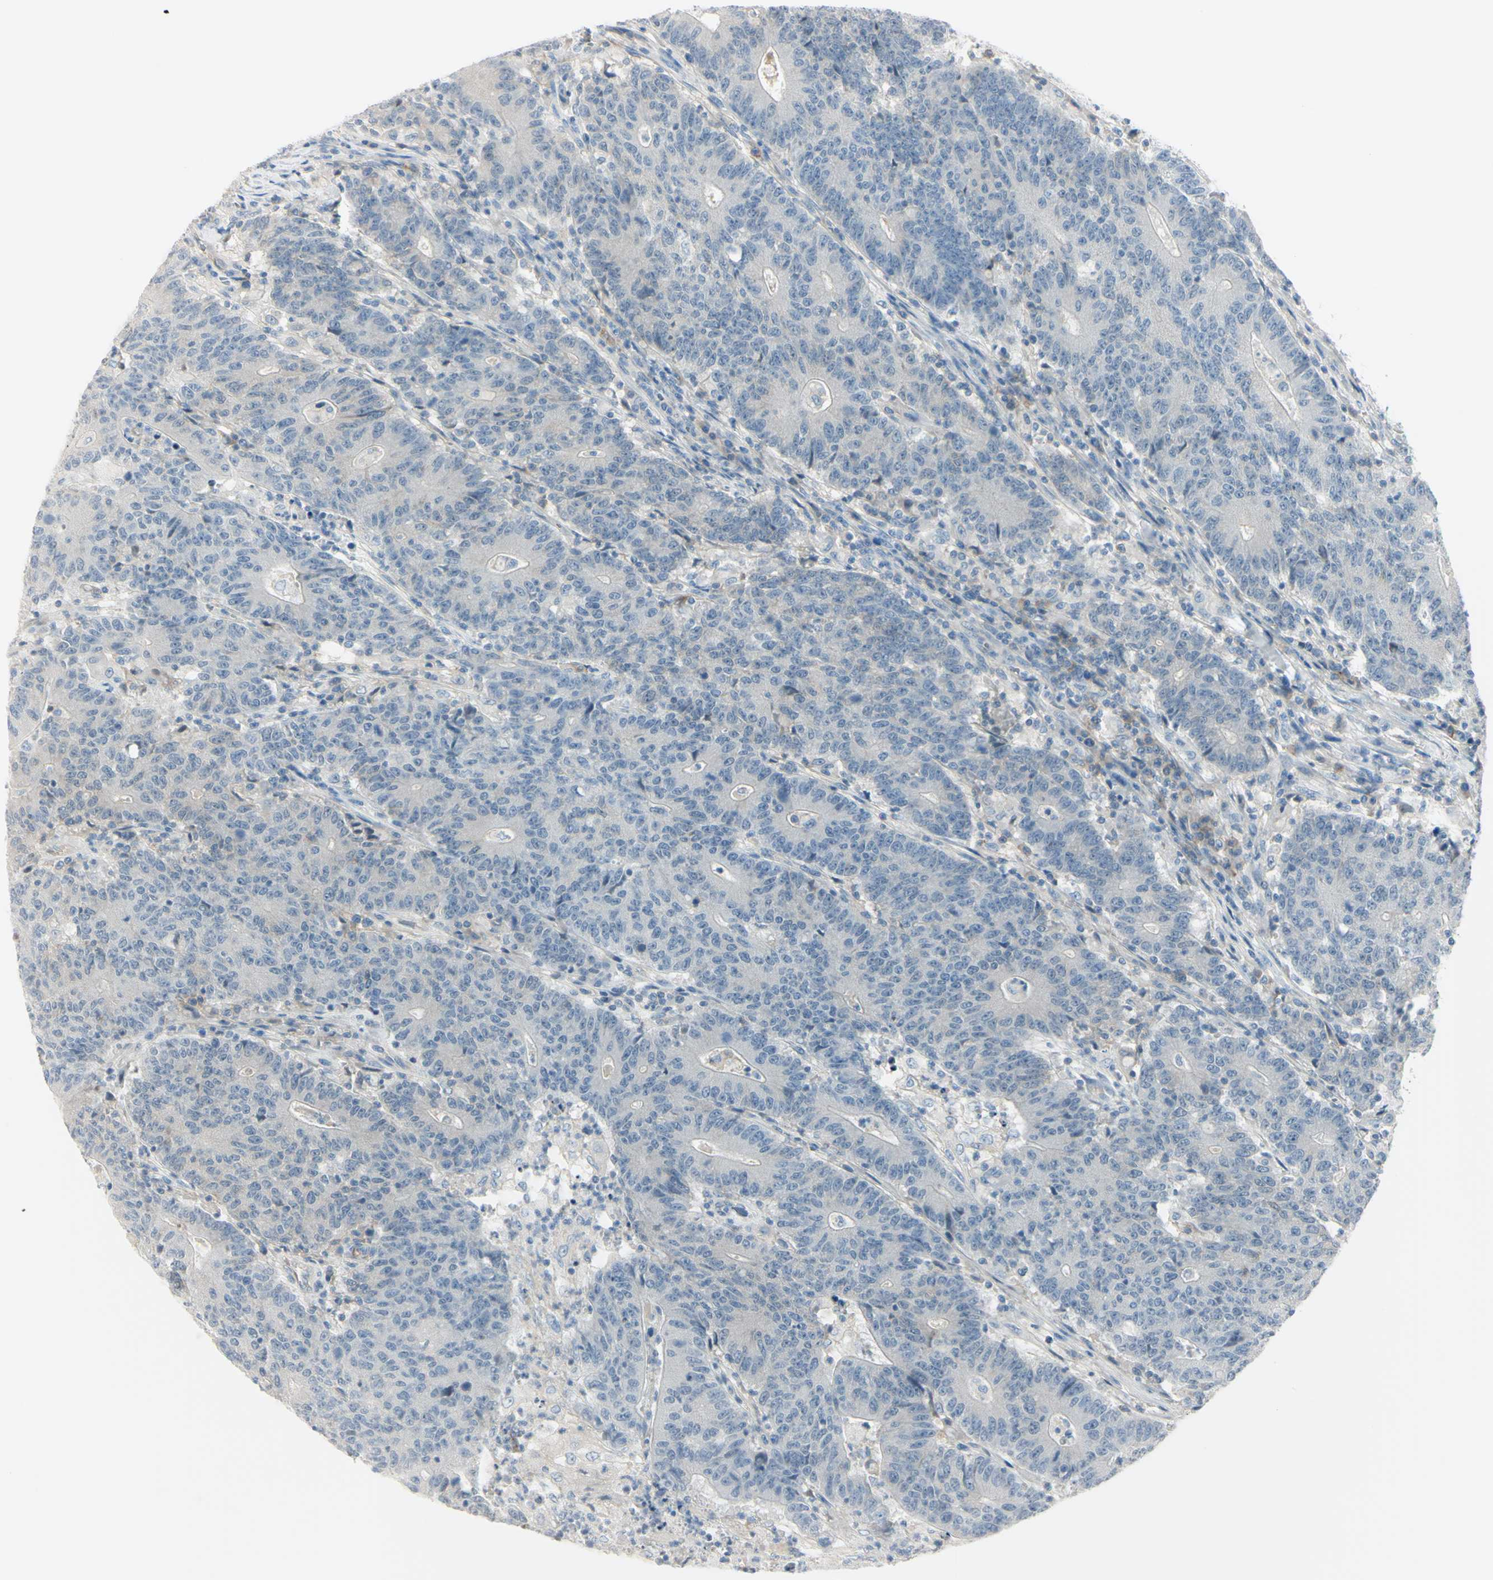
{"staining": {"intensity": "negative", "quantity": "none", "location": "none"}, "tissue": "colorectal cancer", "cell_type": "Tumor cells", "image_type": "cancer", "snomed": [{"axis": "morphology", "description": "Normal tissue, NOS"}, {"axis": "morphology", "description": "Adenocarcinoma, NOS"}, {"axis": "topography", "description": "Colon"}], "caption": "A photomicrograph of human colorectal cancer is negative for staining in tumor cells. (Brightfield microscopy of DAB (3,3'-diaminobenzidine) immunohistochemistry (IHC) at high magnification).", "gene": "ASB9", "patient": {"sex": "female", "age": 75}}